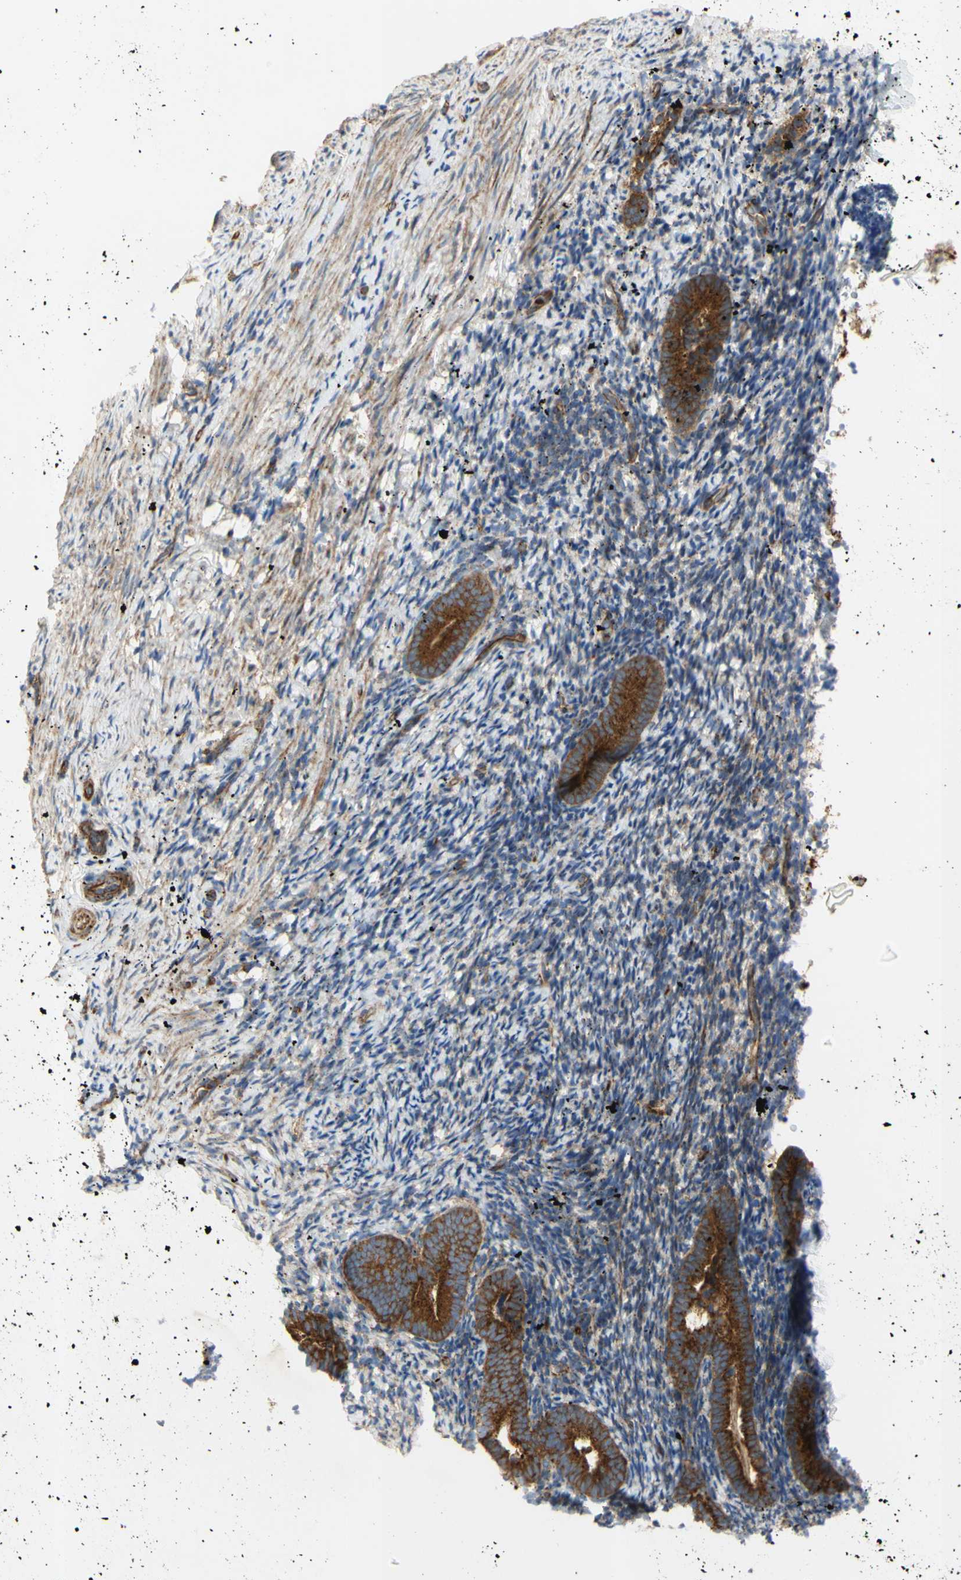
{"staining": {"intensity": "negative", "quantity": "none", "location": "none"}, "tissue": "endometrium", "cell_type": "Cells in endometrial stroma", "image_type": "normal", "snomed": [{"axis": "morphology", "description": "Normal tissue, NOS"}, {"axis": "topography", "description": "Endometrium"}], "caption": "This micrograph is of normal endometrium stained with IHC to label a protein in brown with the nuclei are counter-stained blue. There is no expression in cells in endometrial stroma.", "gene": "TUBG2", "patient": {"sex": "female", "age": 51}}